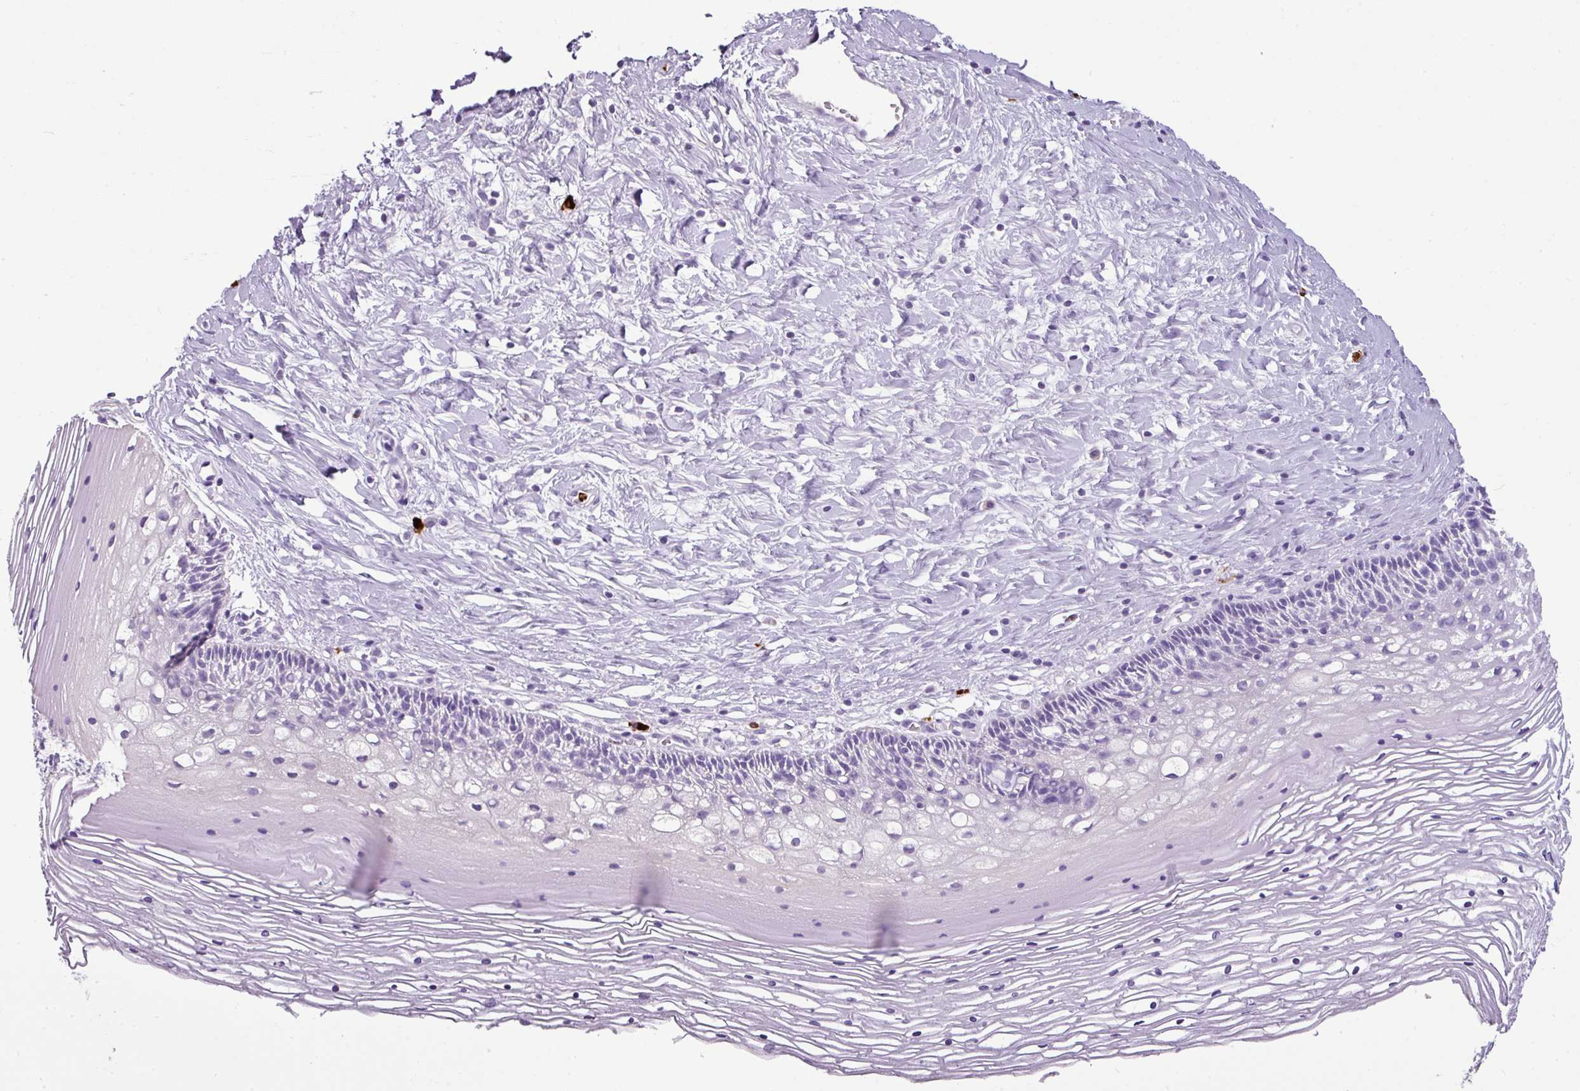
{"staining": {"intensity": "negative", "quantity": "none", "location": "none"}, "tissue": "cervix", "cell_type": "Glandular cells", "image_type": "normal", "snomed": [{"axis": "morphology", "description": "Normal tissue, NOS"}, {"axis": "topography", "description": "Cervix"}], "caption": "This is an immunohistochemistry (IHC) photomicrograph of normal human cervix. There is no expression in glandular cells.", "gene": "CTSG", "patient": {"sex": "female", "age": 36}}